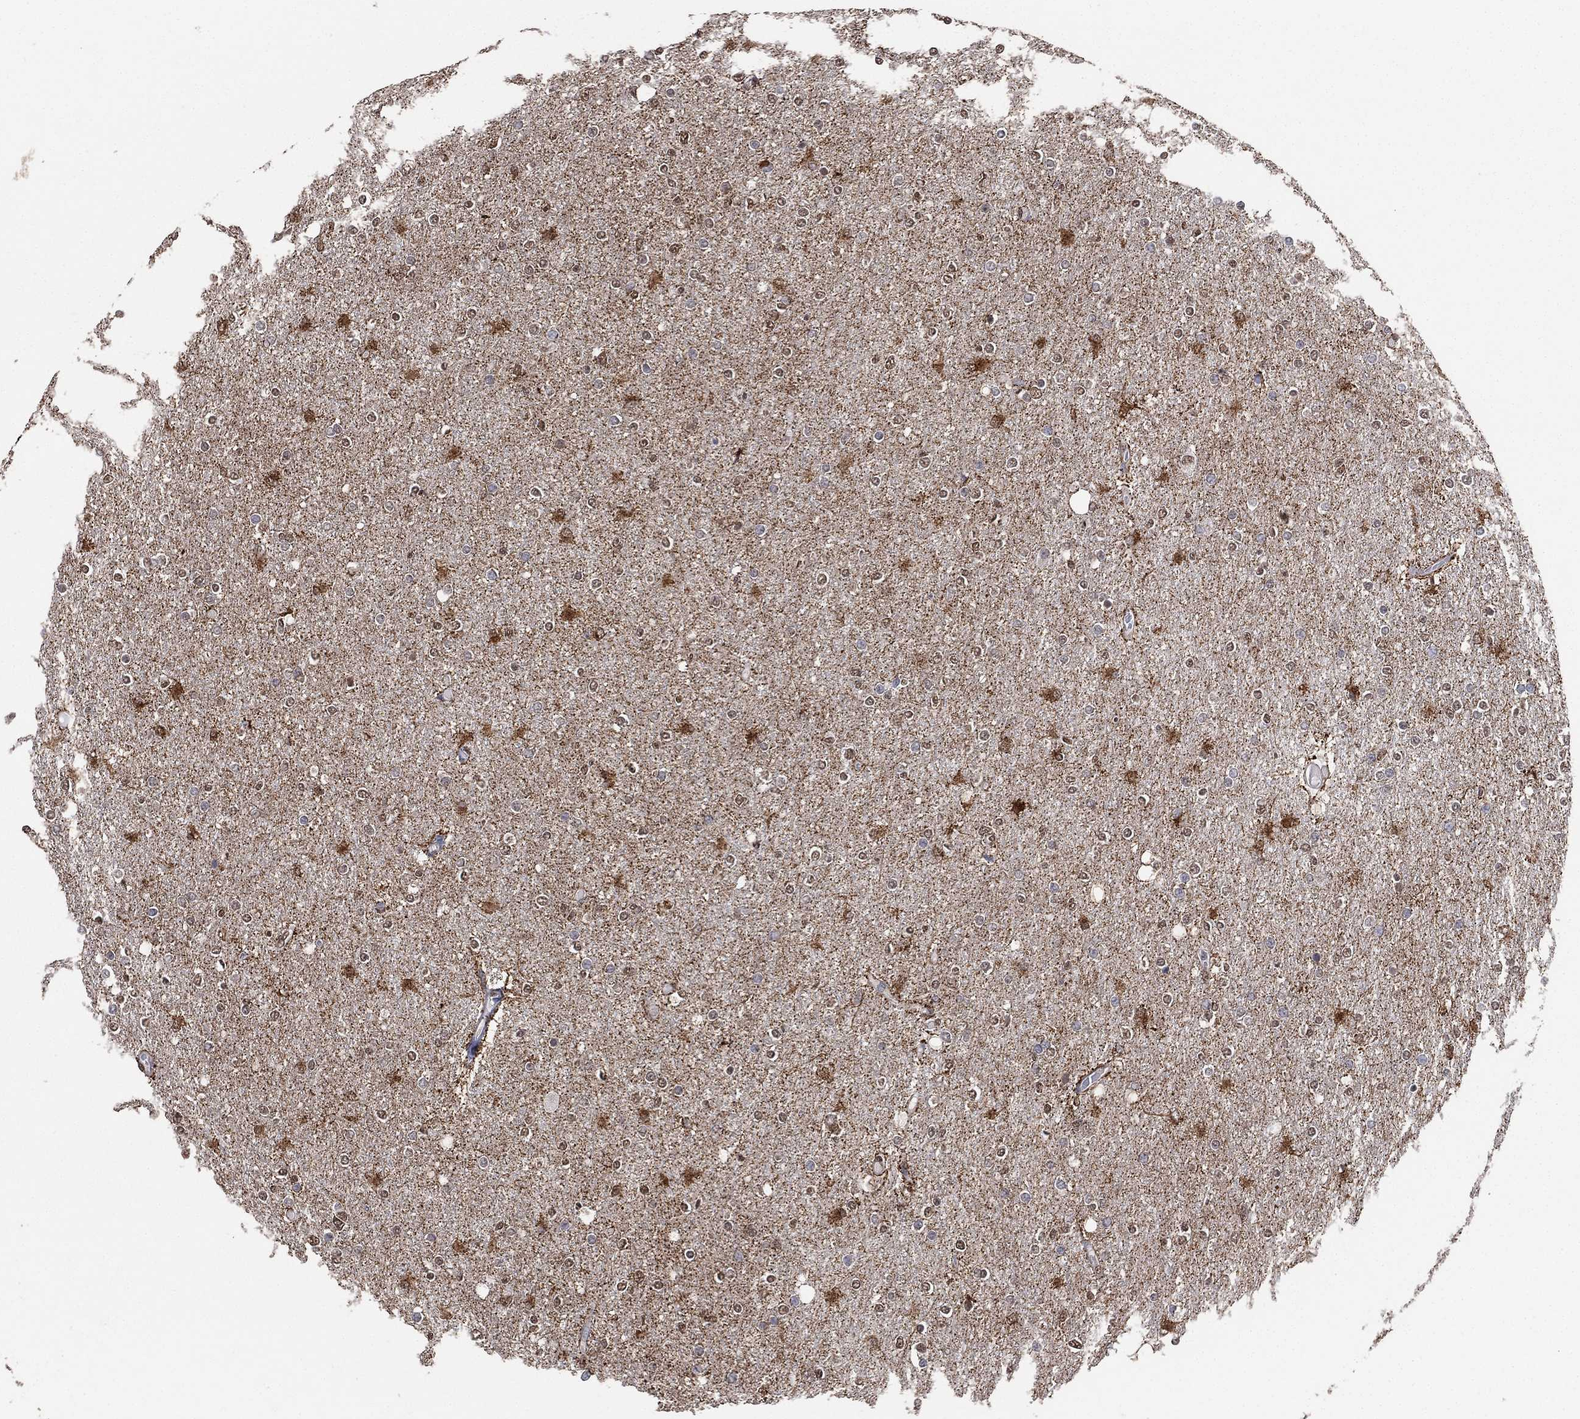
{"staining": {"intensity": "weak", "quantity": "<25%", "location": "nuclear"}, "tissue": "glioma", "cell_type": "Tumor cells", "image_type": "cancer", "snomed": [{"axis": "morphology", "description": "Glioma, malignant, High grade"}, {"axis": "topography", "description": "Cerebral cortex"}], "caption": "The IHC photomicrograph has no significant staining in tumor cells of glioma tissue.", "gene": "ALDH7A1", "patient": {"sex": "male", "age": 70}}